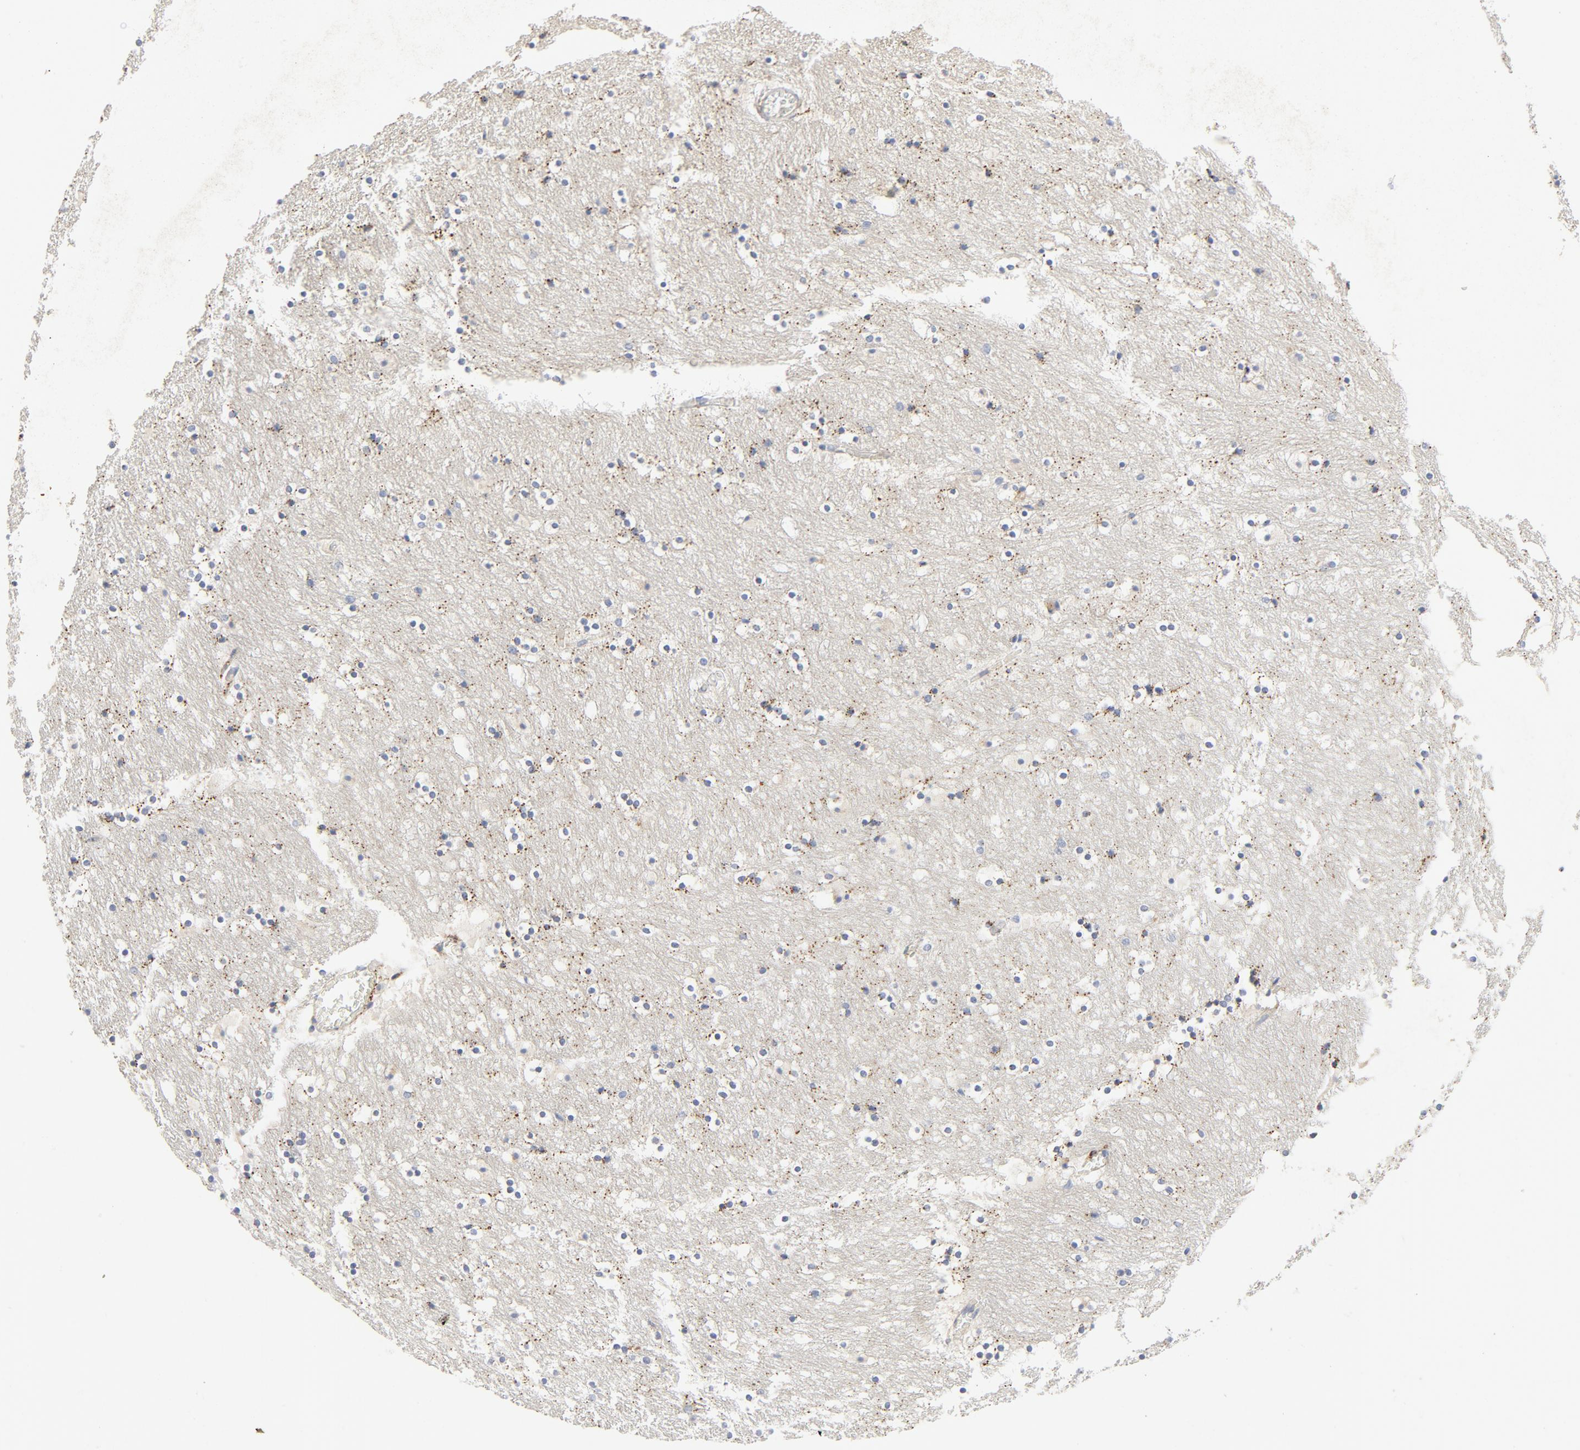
{"staining": {"intensity": "negative", "quantity": "none", "location": "none"}, "tissue": "caudate", "cell_type": "Glial cells", "image_type": "normal", "snomed": [{"axis": "morphology", "description": "Normal tissue, NOS"}, {"axis": "topography", "description": "Lateral ventricle wall"}], "caption": "Immunohistochemistry (IHC) histopathology image of benign caudate: caudate stained with DAB demonstrates no significant protein expression in glial cells. Nuclei are stained in blue.", "gene": "MAGEB17", "patient": {"sex": "male", "age": 45}}